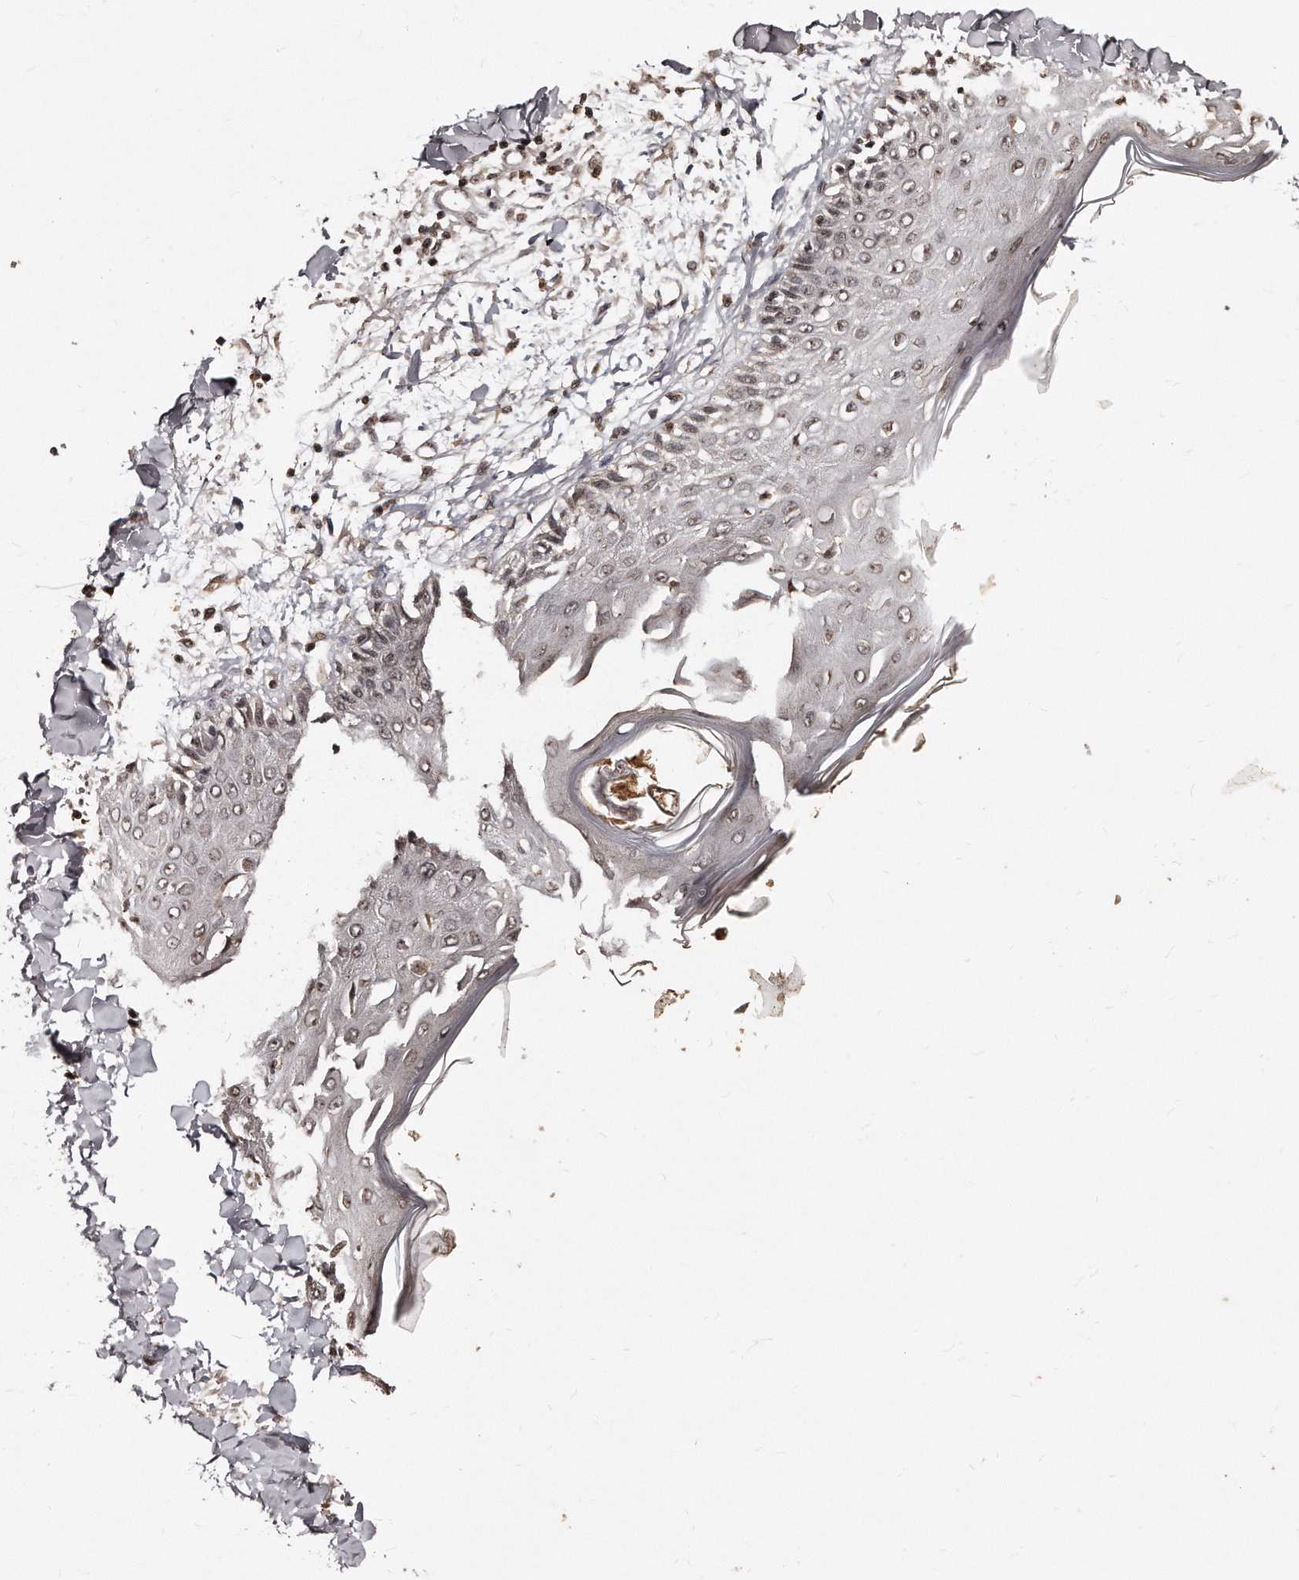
{"staining": {"intensity": "moderate", "quantity": ">75%", "location": "nuclear"}, "tissue": "skin", "cell_type": "Fibroblasts", "image_type": "normal", "snomed": [{"axis": "morphology", "description": "Normal tissue, NOS"}, {"axis": "morphology", "description": "Squamous cell carcinoma, NOS"}, {"axis": "topography", "description": "Skin"}, {"axis": "topography", "description": "Peripheral nerve tissue"}], "caption": "Protein staining of unremarkable skin demonstrates moderate nuclear positivity in approximately >75% of fibroblasts.", "gene": "TSHR", "patient": {"sex": "male", "age": 83}}